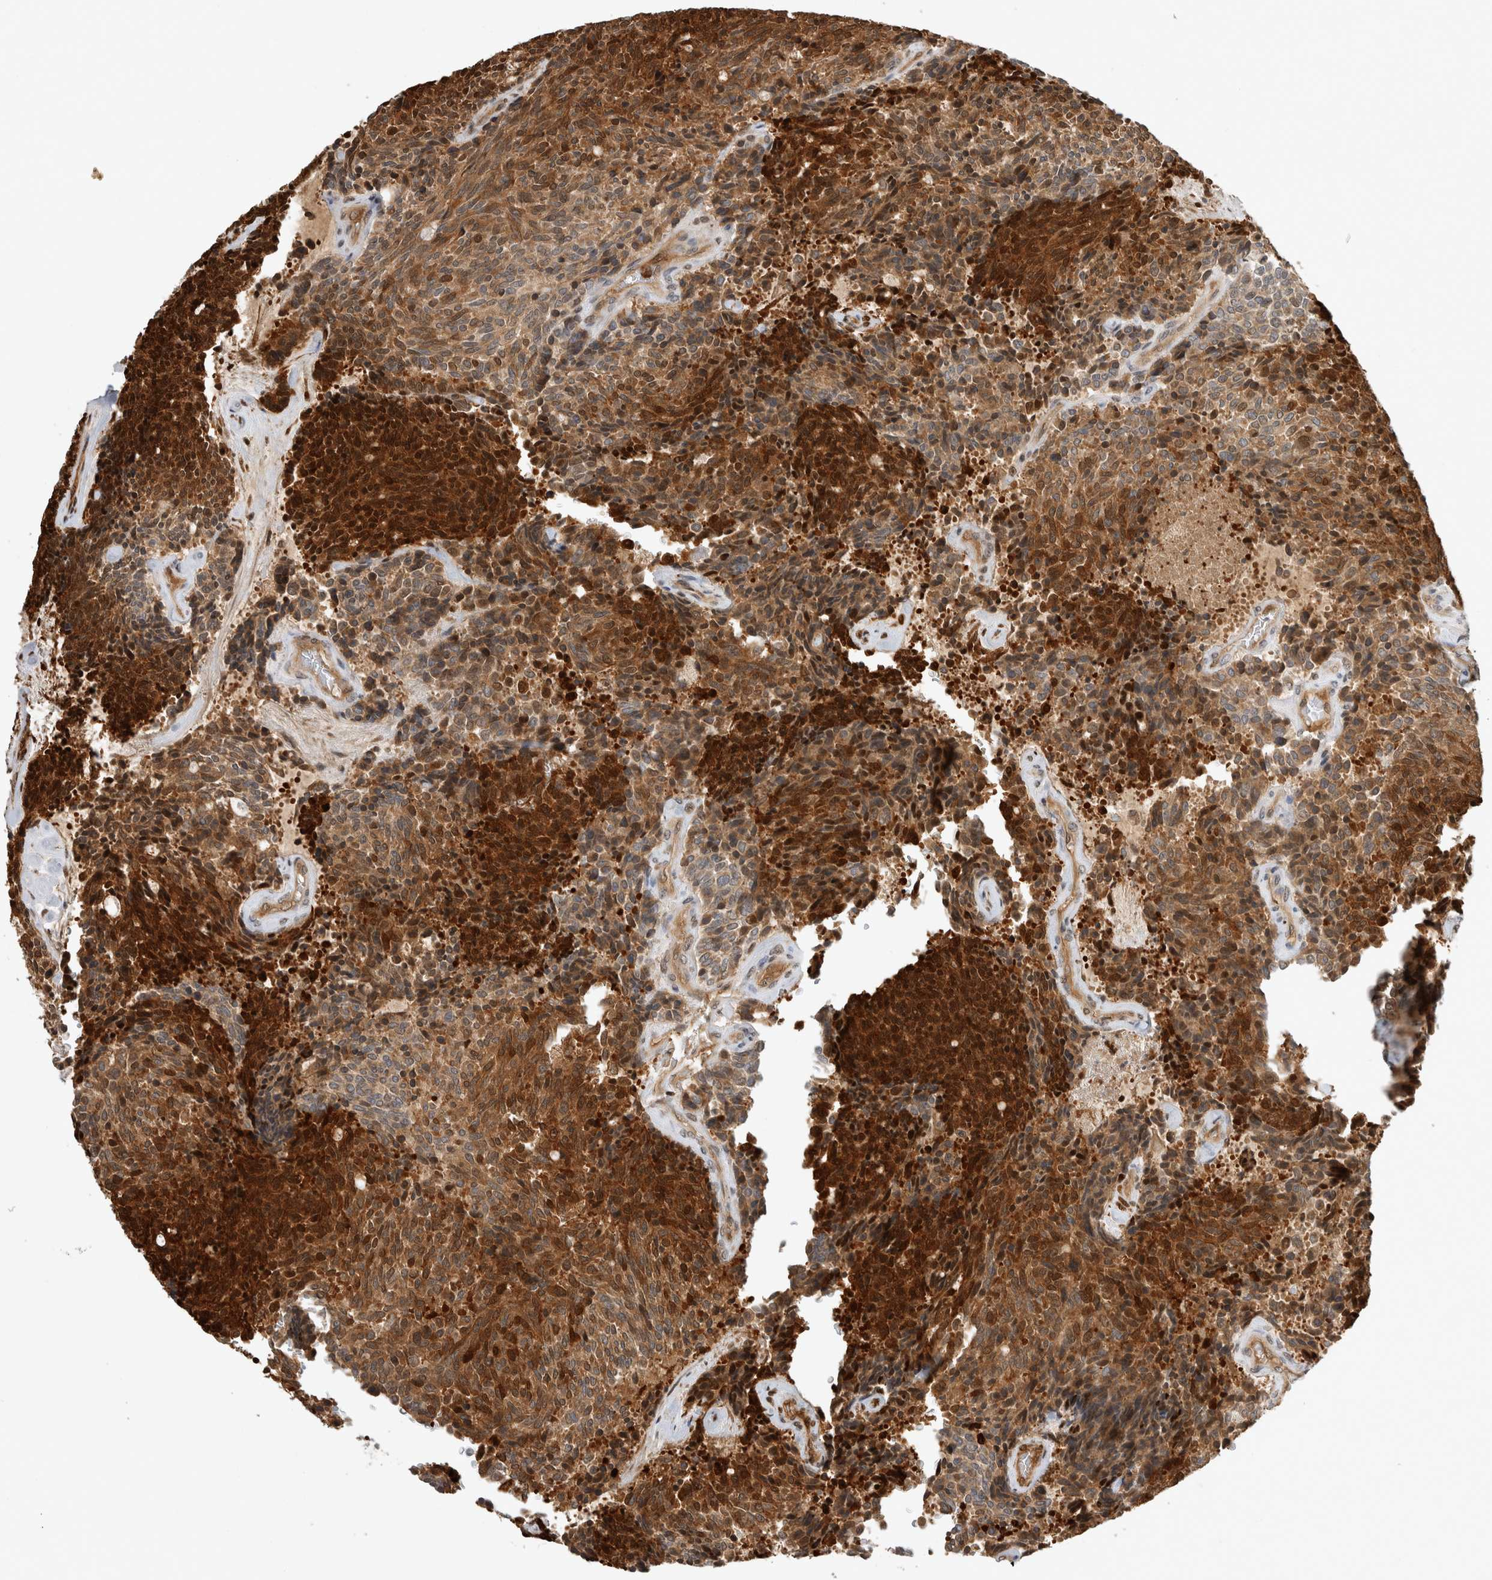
{"staining": {"intensity": "strong", "quantity": ">75%", "location": "cytoplasmic/membranous"}, "tissue": "carcinoid", "cell_type": "Tumor cells", "image_type": "cancer", "snomed": [{"axis": "morphology", "description": "Carcinoid, malignant, NOS"}, {"axis": "topography", "description": "Pancreas"}], "caption": "About >75% of tumor cells in carcinoid exhibit strong cytoplasmic/membranous protein expression as visualized by brown immunohistochemical staining.", "gene": "ASTN2", "patient": {"sex": "female", "age": 54}}